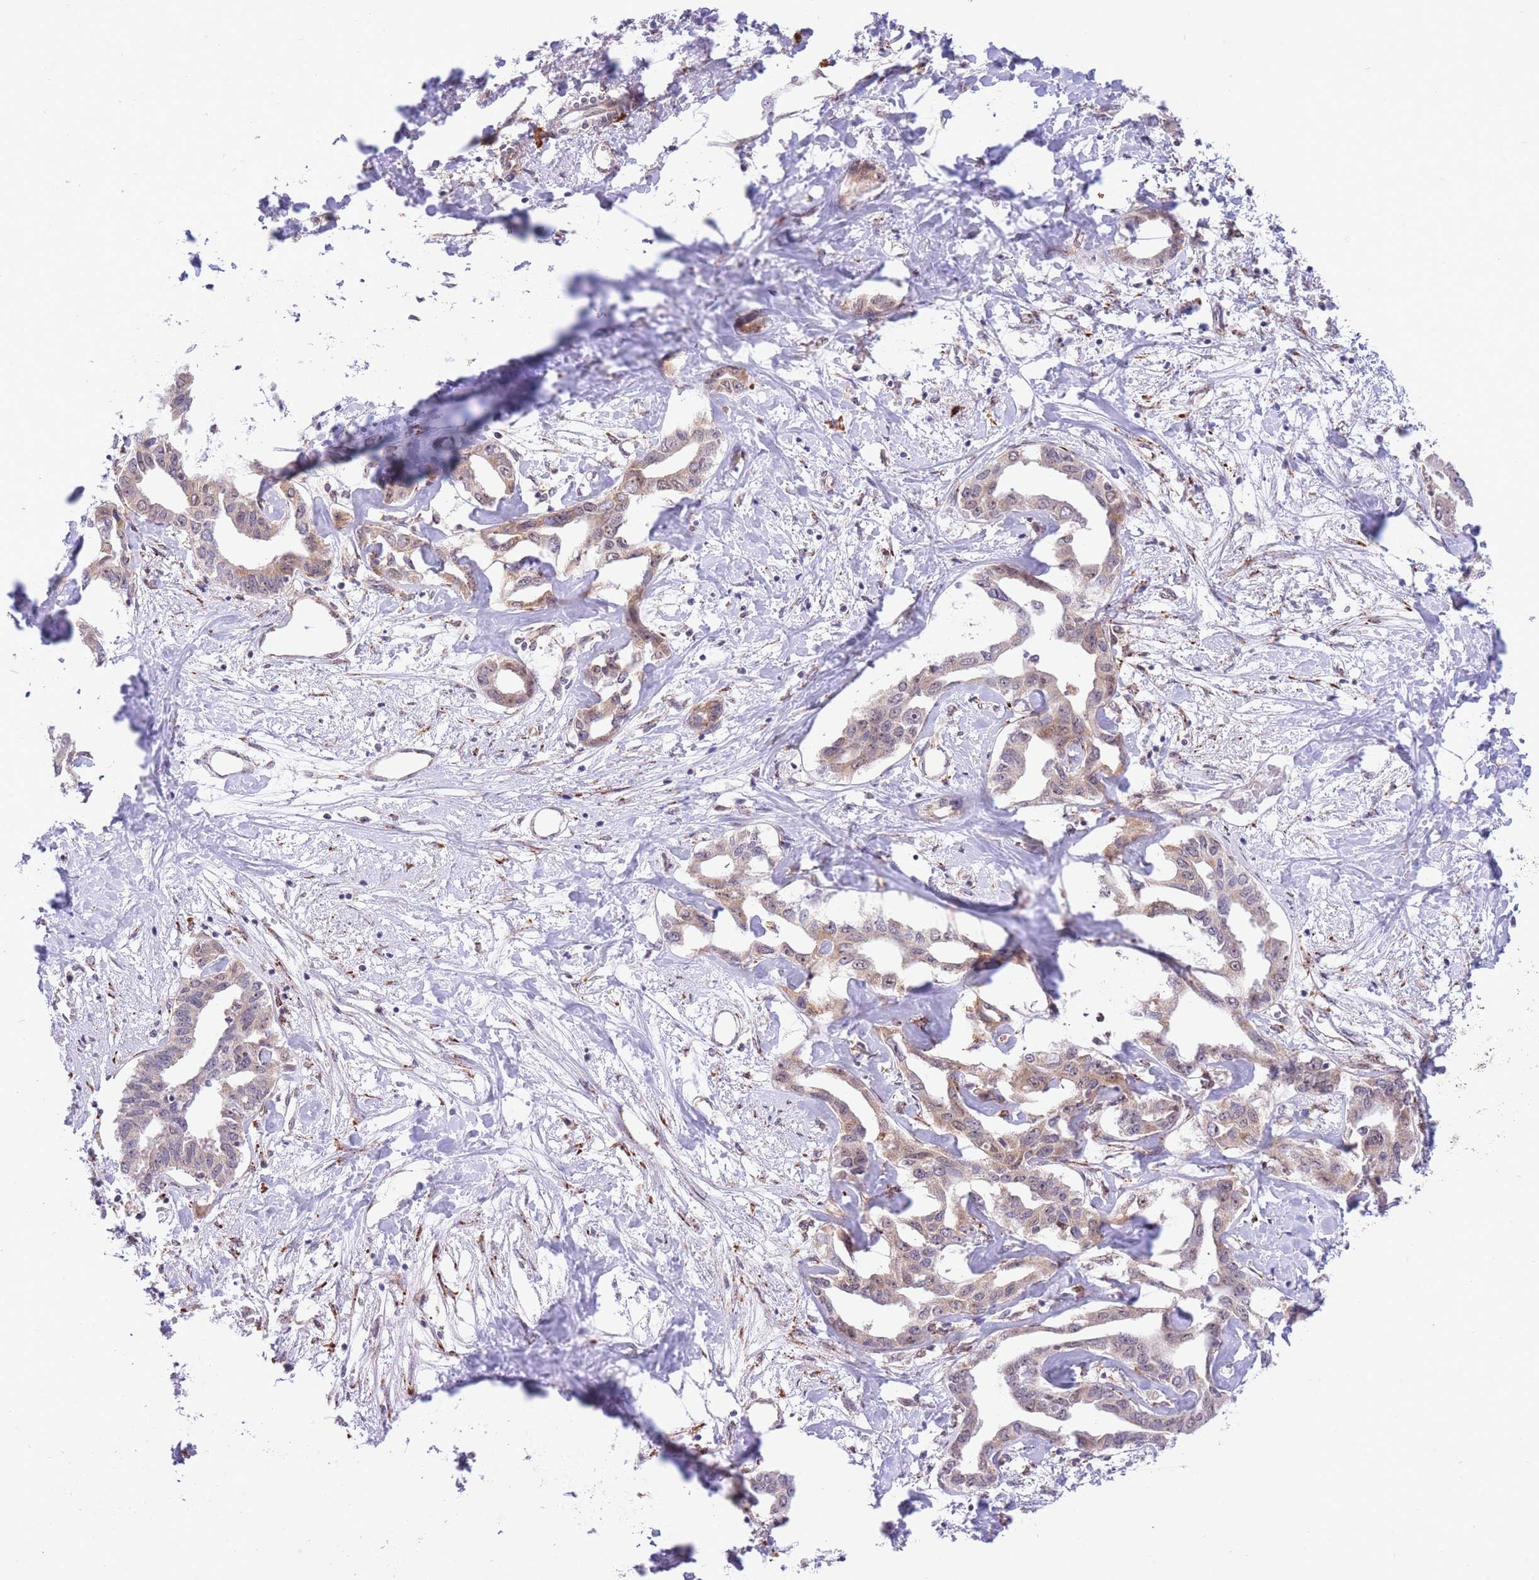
{"staining": {"intensity": "moderate", "quantity": ">75%", "location": "cytoplasmic/membranous,nuclear"}, "tissue": "liver cancer", "cell_type": "Tumor cells", "image_type": "cancer", "snomed": [{"axis": "morphology", "description": "Cholangiocarcinoma"}, {"axis": "topography", "description": "Liver"}], "caption": "Protein expression analysis of liver cancer (cholangiocarcinoma) exhibits moderate cytoplasmic/membranous and nuclear positivity in approximately >75% of tumor cells. The staining was performed using DAB (3,3'-diaminobenzidine), with brown indicating positive protein expression. Nuclei are stained blue with hematoxylin.", "gene": "EXOSC8", "patient": {"sex": "male", "age": 59}}